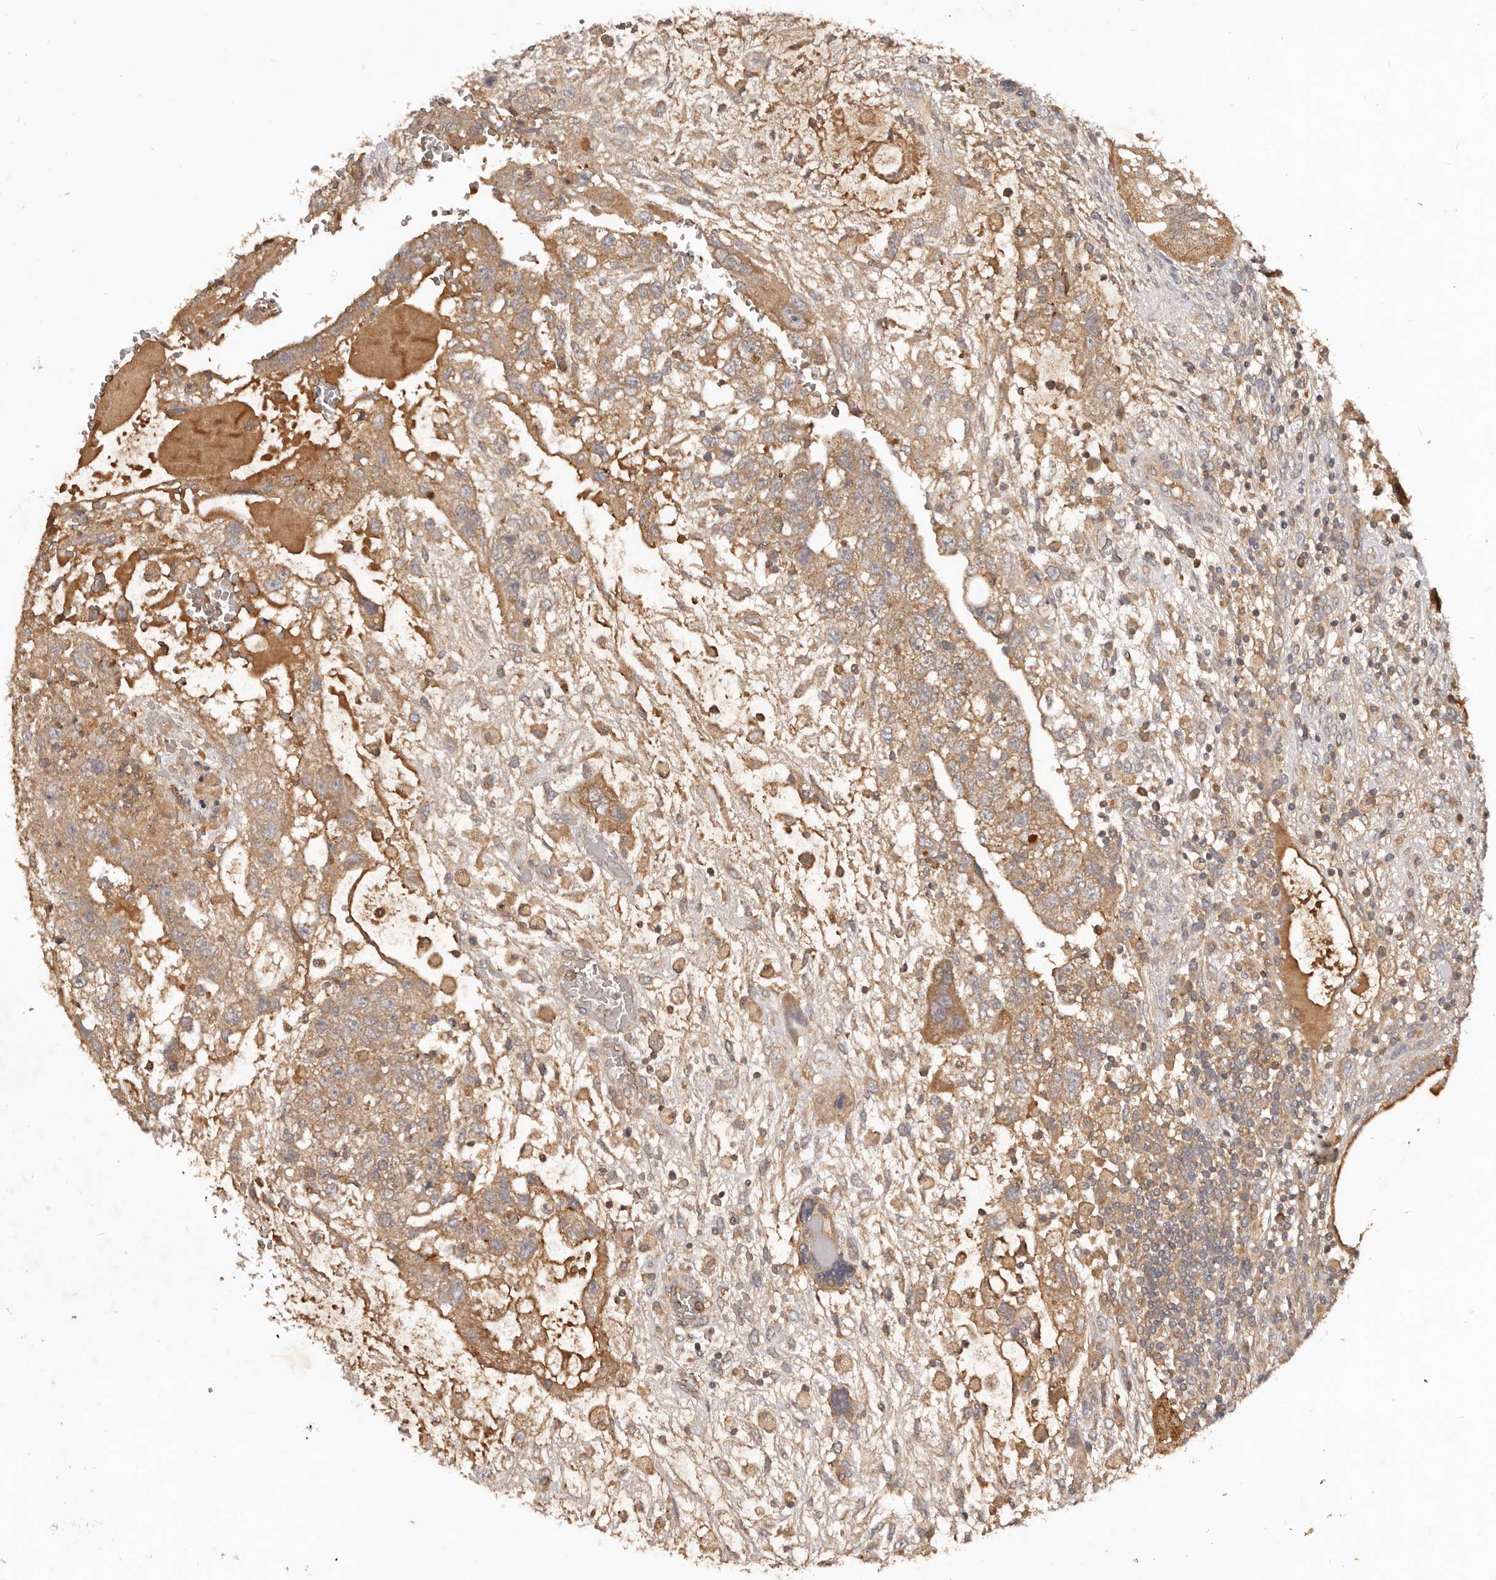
{"staining": {"intensity": "moderate", "quantity": ">75%", "location": "cytoplasmic/membranous"}, "tissue": "testis cancer", "cell_type": "Tumor cells", "image_type": "cancer", "snomed": [{"axis": "morphology", "description": "Carcinoma, Embryonal, NOS"}, {"axis": "topography", "description": "Testis"}], "caption": "Embryonal carcinoma (testis) stained with IHC demonstrates moderate cytoplasmic/membranous expression in approximately >75% of tumor cells.", "gene": "PKIB", "patient": {"sex": "male", "age": 36}}